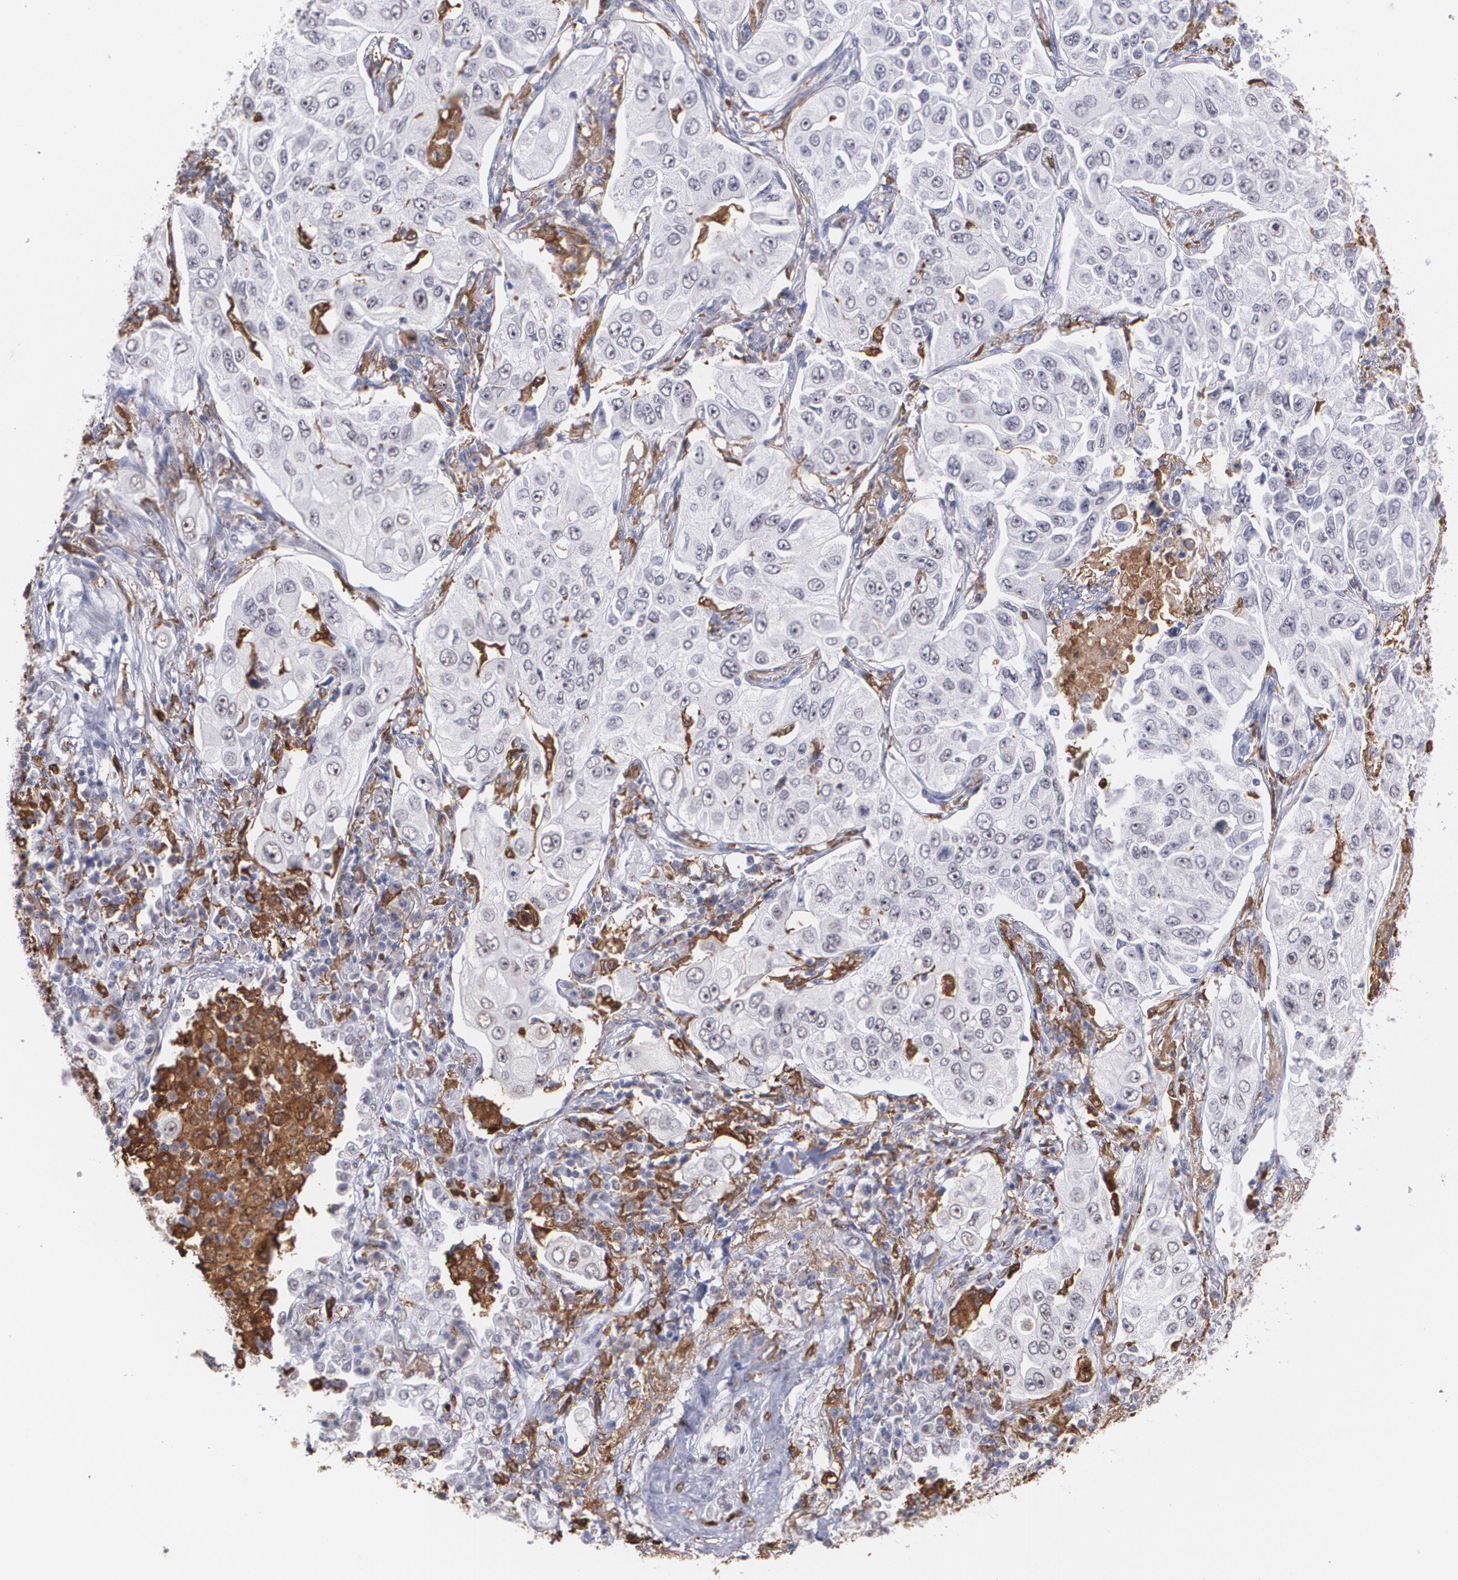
{"staining": {"intensity": "negative", "quantity": "none", "location": "none"}, "tissue": "lung cancer", "cell_type": "Tumor cells", "image_type": "cancer", "snomed": [{"axis": "morphology", "description": "Adenocarcinoma, NOS"}, {"axis": "topography", "description": "Lung"}], "caption": "An immunohistochemistry (IHC) image of lung adenocarcinoma is shown. There is no staining in tumor cells of lung adenocarcinoma. (Stains: DAB immunohistochemistry with hematoxylin counter stain, Microscopy: brightfield microscopy at high magnification).", "gene": "NCF2", "patient": {"sex": "male", "age": 84}}